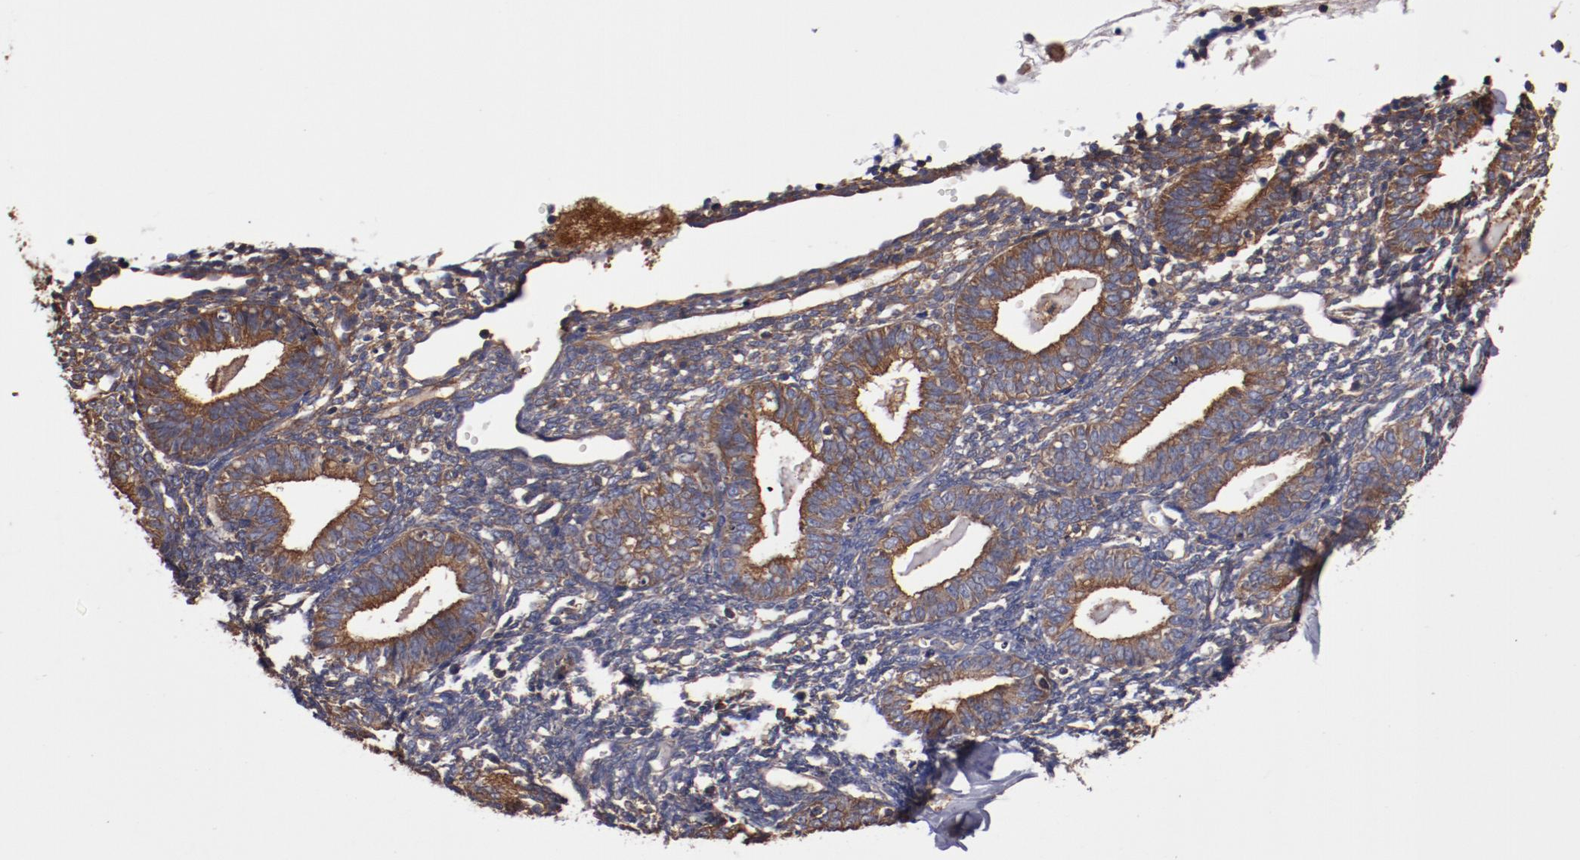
{"staining": {"intensity": "moderate", "quantity": ">75%", "location": "cytoplasmic/membranous"}, "tissue": "endometrium", "cell_type": "Cells in endometrial stroma", "image_type": "normal", "snomed": [{"axis": "morphology", "description": "Normal tissue, NOS"}, {"axis": "topography", "description": "Endometrium"}], "caption": "IHC of normal endometrium exhibits medium levels of moderate cytoplasmic/membranous staining in about >75% of cells in endometrial stroma. (DAB (3,3'-diaminobenzidine) IHC with brightfield microscopy, high magnification).", "gene": "TMOD3", "patient": {"sex": "female", "age": 61}}